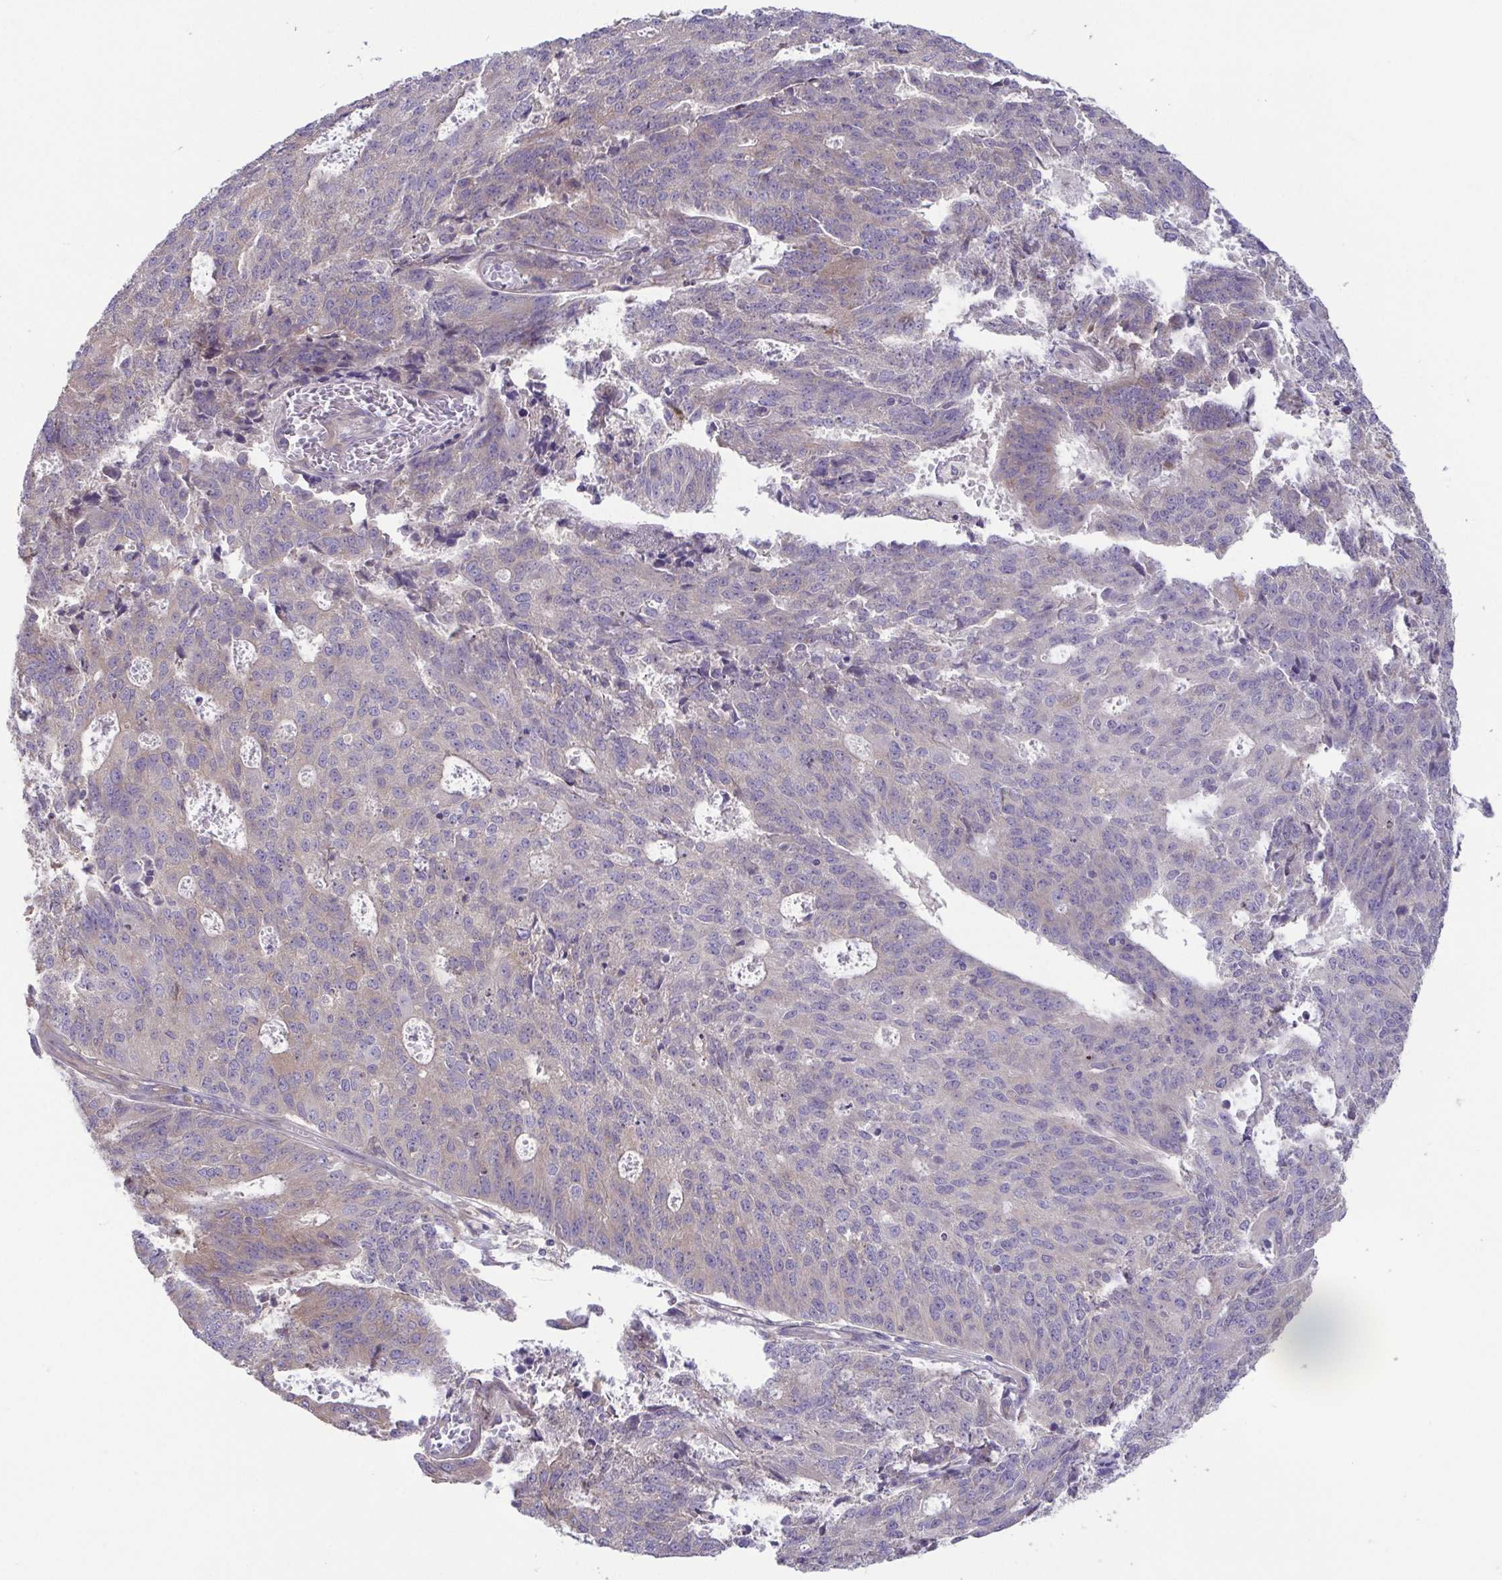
{"staining": {"intensity": "negative", "quantity": "none", "location": "none"}, "tissue": "endometrial cancer", "cell_type": "Tumor cells", "image_type": "cancer", "snomed": [{"axis": "morphology", "description": "Adenocarcinoma, NOS"}, {"axis": "topography", "description": "Endometrium"}], "caption": "Immunohistochemistry (IHC) image of neoplastic tissue: endometrial adenocarcinoma stained with DAB displays no significant protein staining in tumor cells.", "gene": "LMF2", "patient": {"sex": "female", "age": 82}}